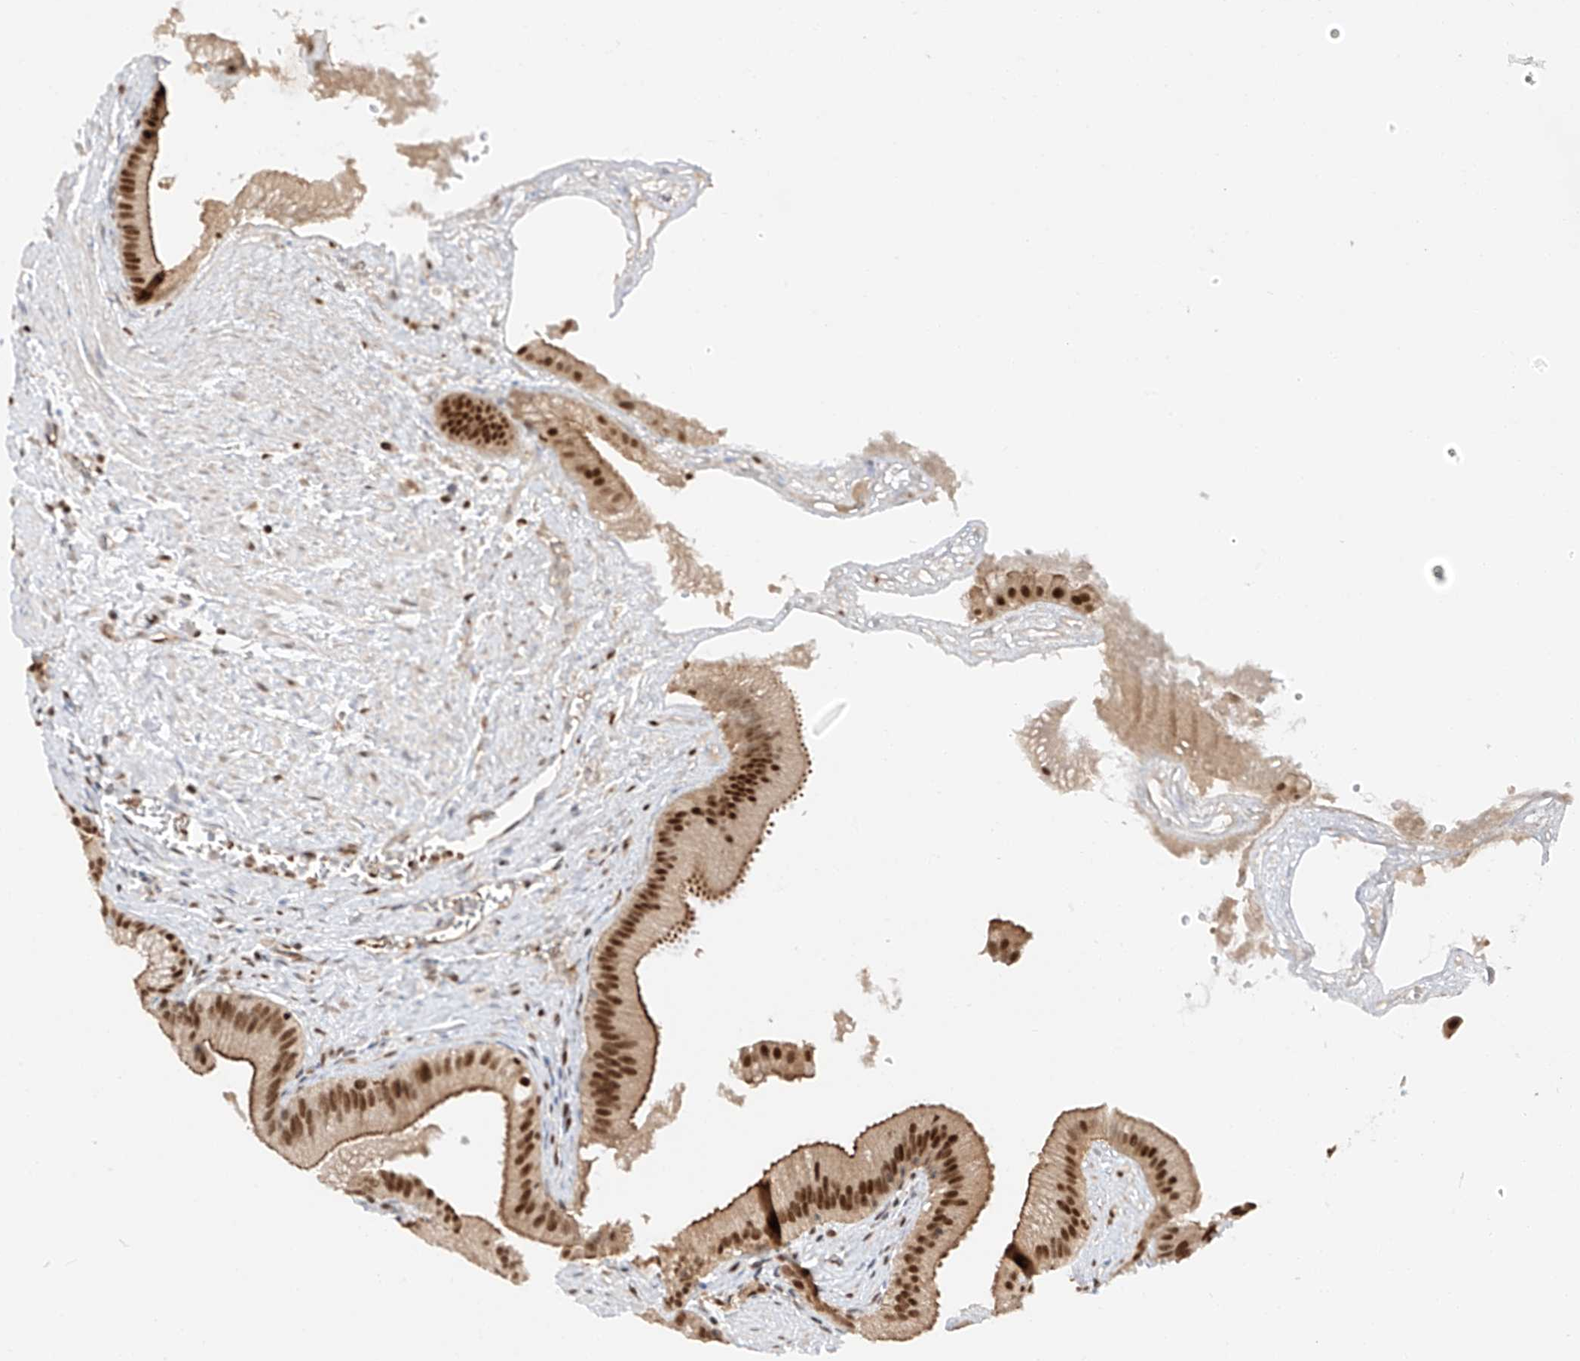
{"staining": {"intensity": "strong", "quantity": ">75%", "location": "cytoplasmic/membranous,nuclear"}, "tissue": "gallbladder", "cell_type": "Glandular cells", "image_type": "normal", "snomed": [{"axis": "morphology", "description": "Normal tissue, NOS"}, {"axis": "topography", "description": "Gallbladder"}], "caption": "Gallbladder stained with immunohistochemistry (IHC) shows strong cytoplasmic/membranous,nuclear staining in approximately >75% of glandular cells.", "gene": "POGK", "patient": {"sex": "male", "age": 55}}